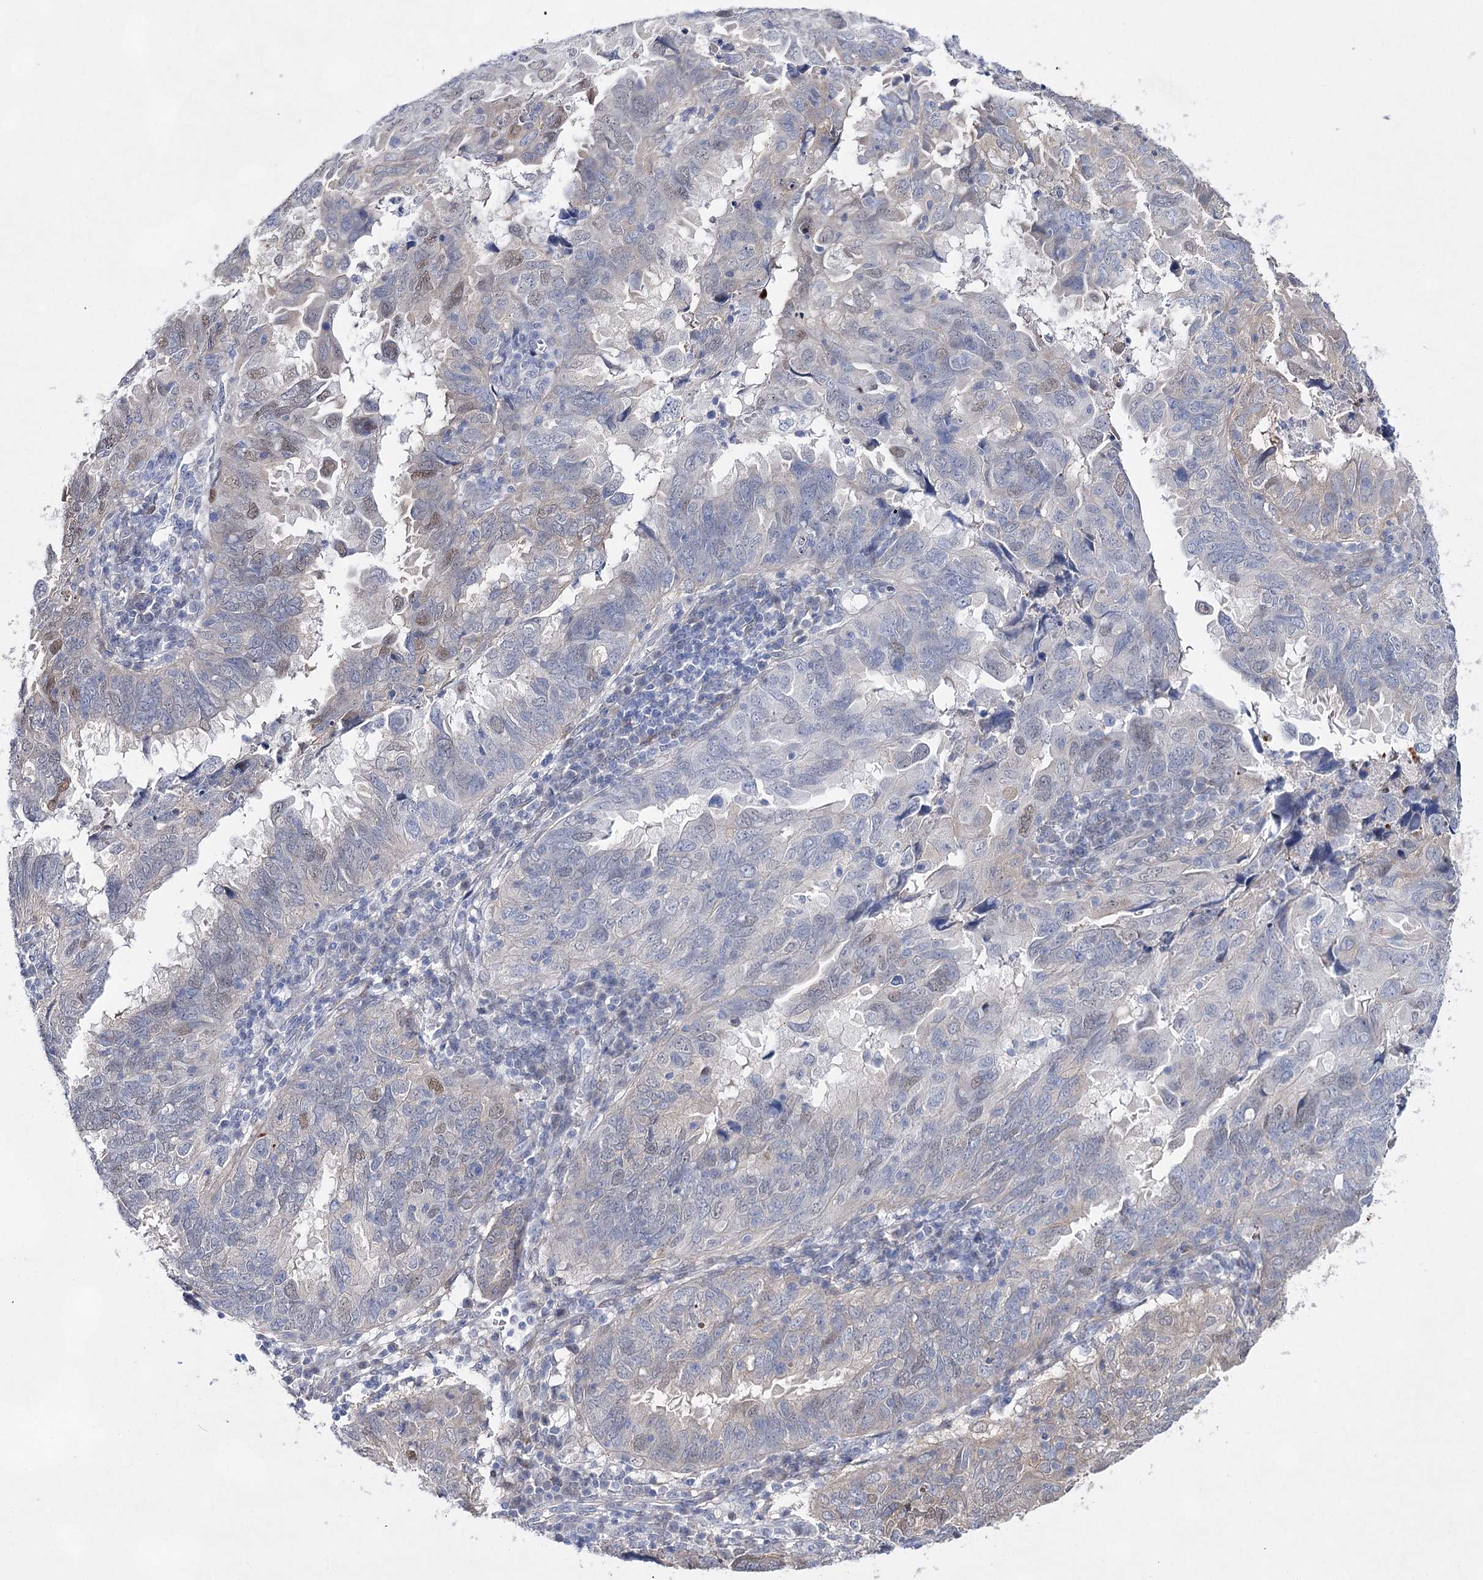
{"staining": {"intensity": "moderate", "quantity": "25%-75%", "location": "cytoplasmic/membranous,nuclear"}, "tissue": "endometrial cancer", "cell_type": "Tumor cells", "image_type": "cancer", "snomed": [{"axis": "morphology", "description": "Adenocarcinoma, NOS"}, {"axis": "topography", "description": "Uterus"}], "caption": "An image of human endometrial cancer (adenocarcinoma) stained for a protein shows moderate cytoplasmic/membranous and nuclear brown staining in tumor cells.", "gene": "UGDH", "patient": {"sex": "female", "age": 77}}